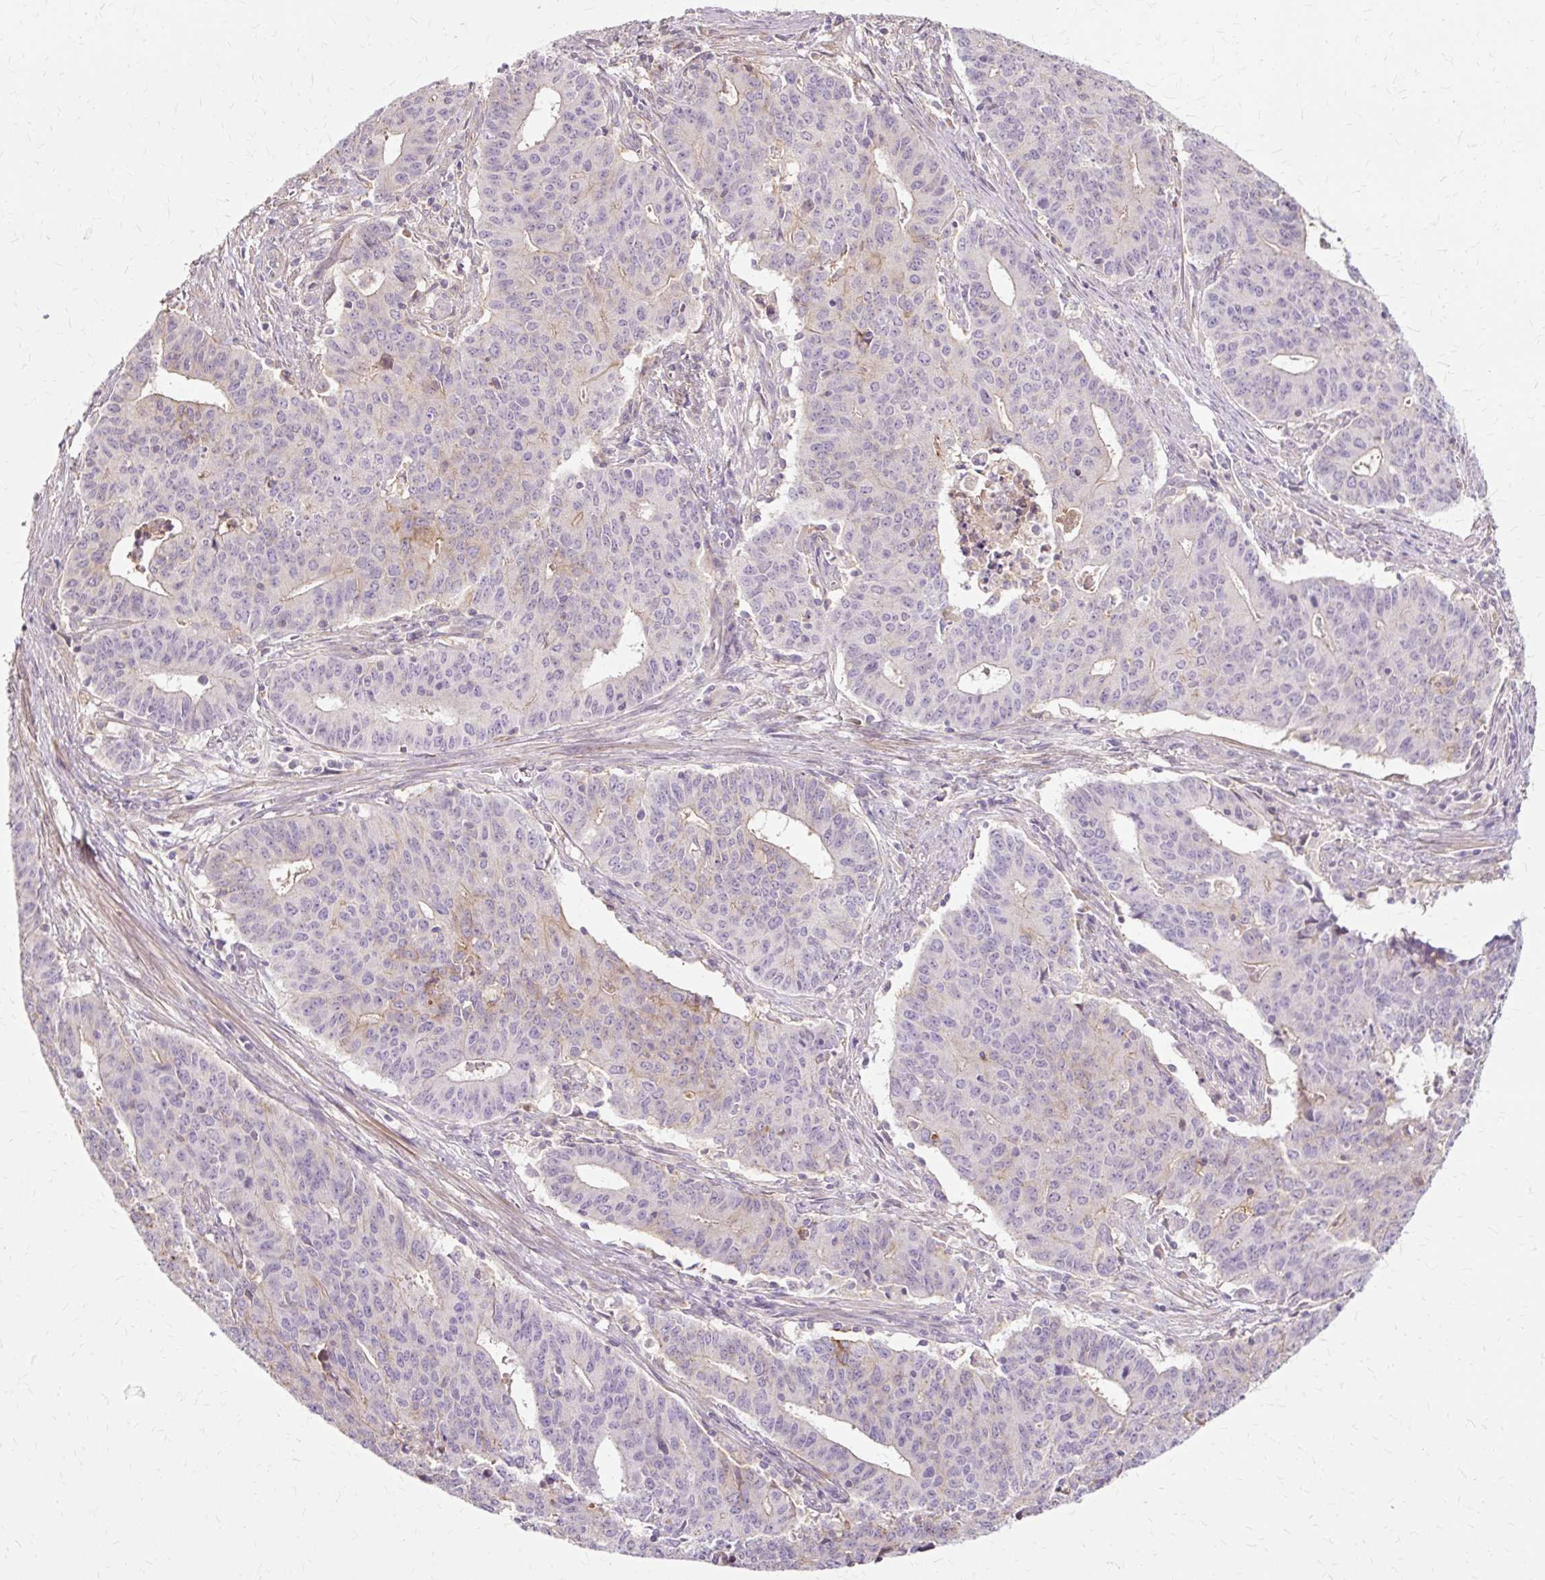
{"staining": {"intensity": "negative", "quantity": "none", "location": "none"}, "tissue": "endometrial cancer", "cell_type": "Tumor cells", "image_type": "cancer", "snomed": [{"axis": "morphology", "description": "Adenocarcinoma, NOS"}, {"axis": "topography", "description": "Endometrium"}], "caption": "An IHC micrograph of endometrial cancer is shown. There is no staining in tumor cells of endometrial cancer.", "gene": "TSPAN8", "patient": {"sex": "female", "age": 59}}